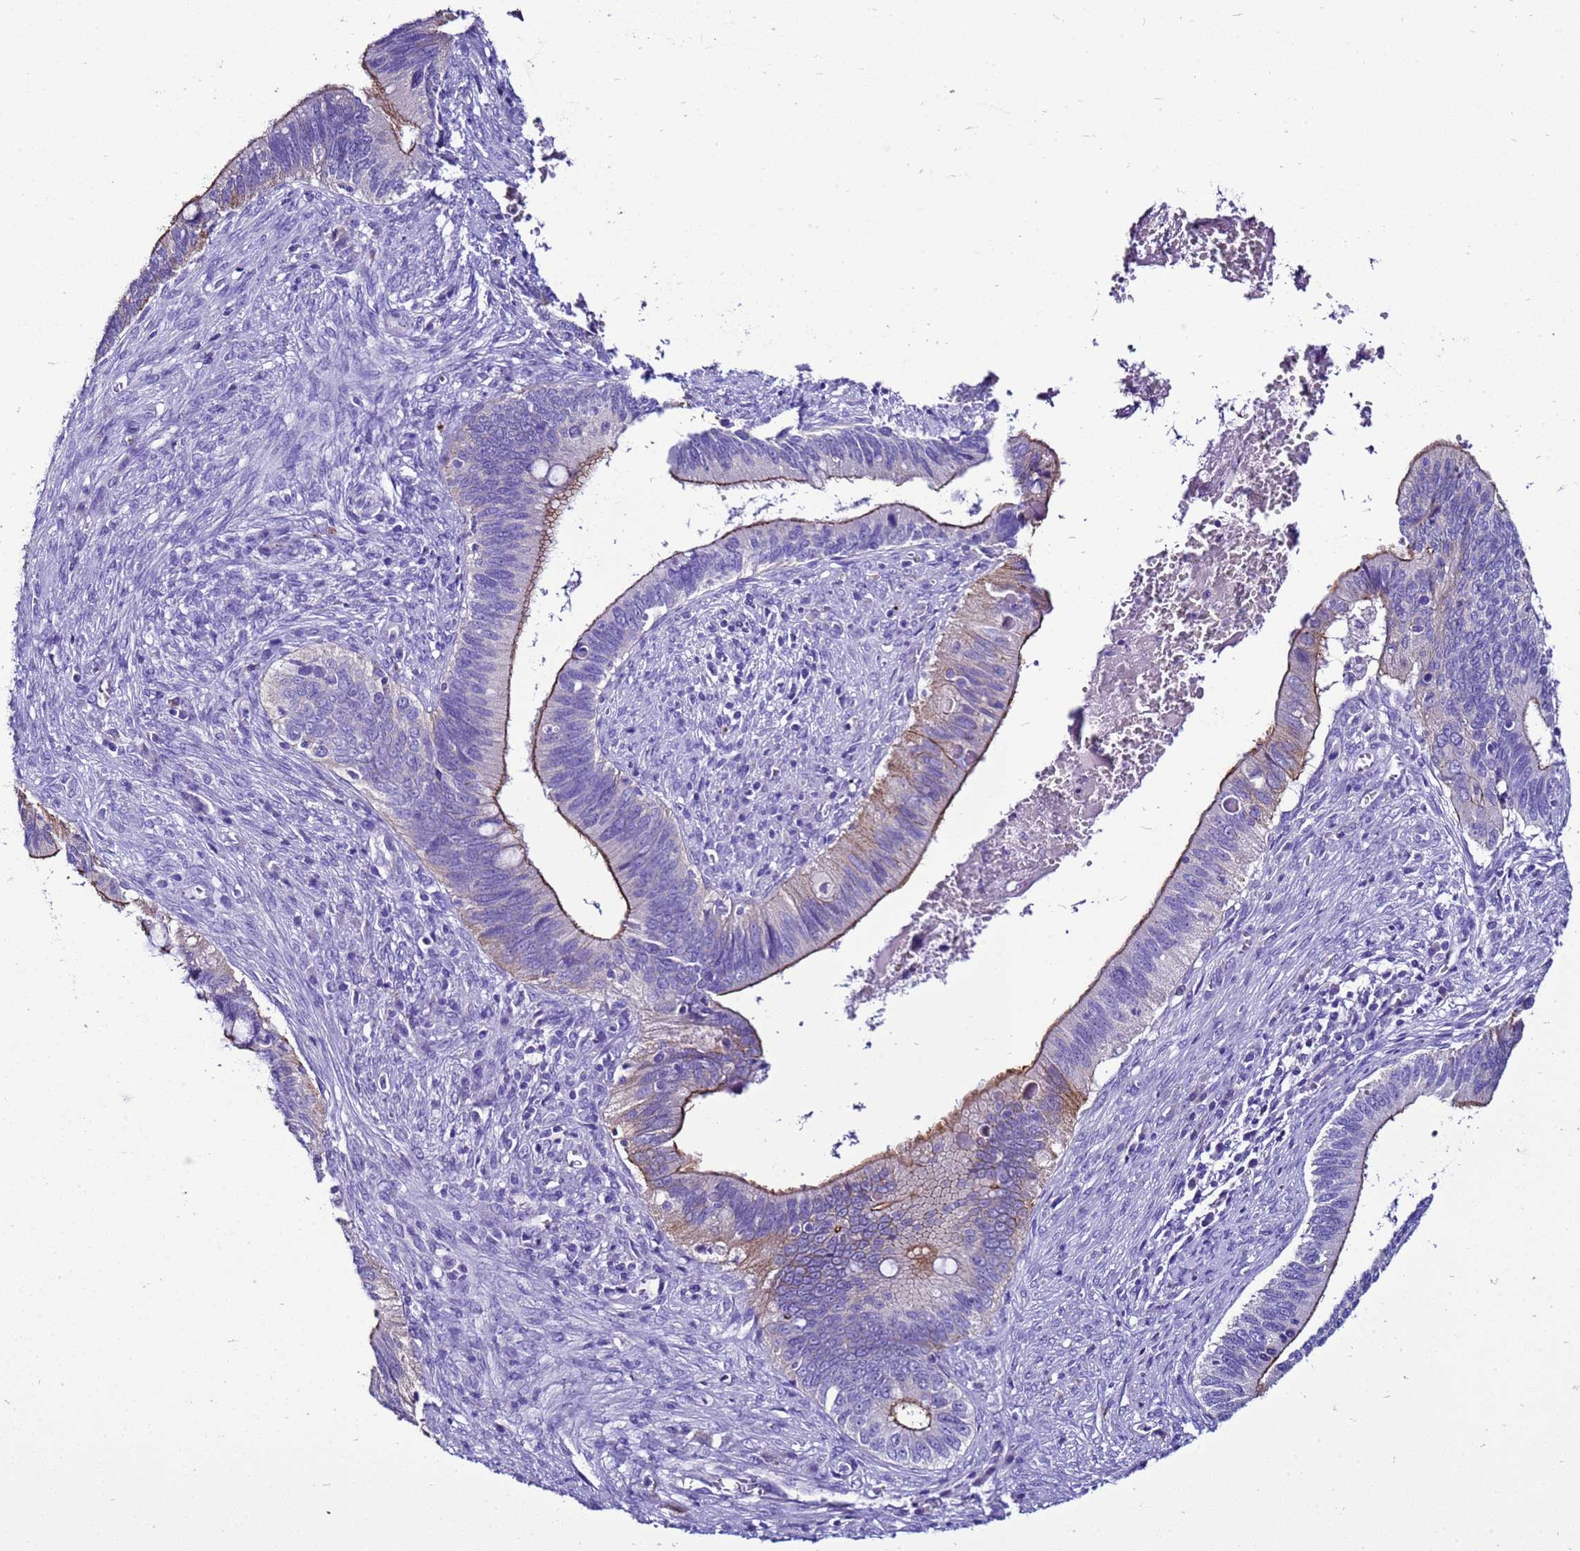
{"staining": {"intensity": "moderate", "quantity": "<25%", "location": "cytoplasmic/membranous"}, "tissue": "cervical cancer", "cell_type": "Tumor cells", "image_type": "cancer", "snomed": [{"axis": "morphology", "description": "Adenocarcinoma, NOS"}, {"axis": "topography", "description": "Cervix"}], "caption": "The micrograph exhibits immunohistochemical staining of adenocarcinoma (cervical). There is moderate cytoplasmic/membranous positivity is seen in about <25% of tumor cells. (DAB = brown stain, brightfield microscopy at high magnification).", "gene": "BEST2", "patient": {"sex": "female", "age": 42}}